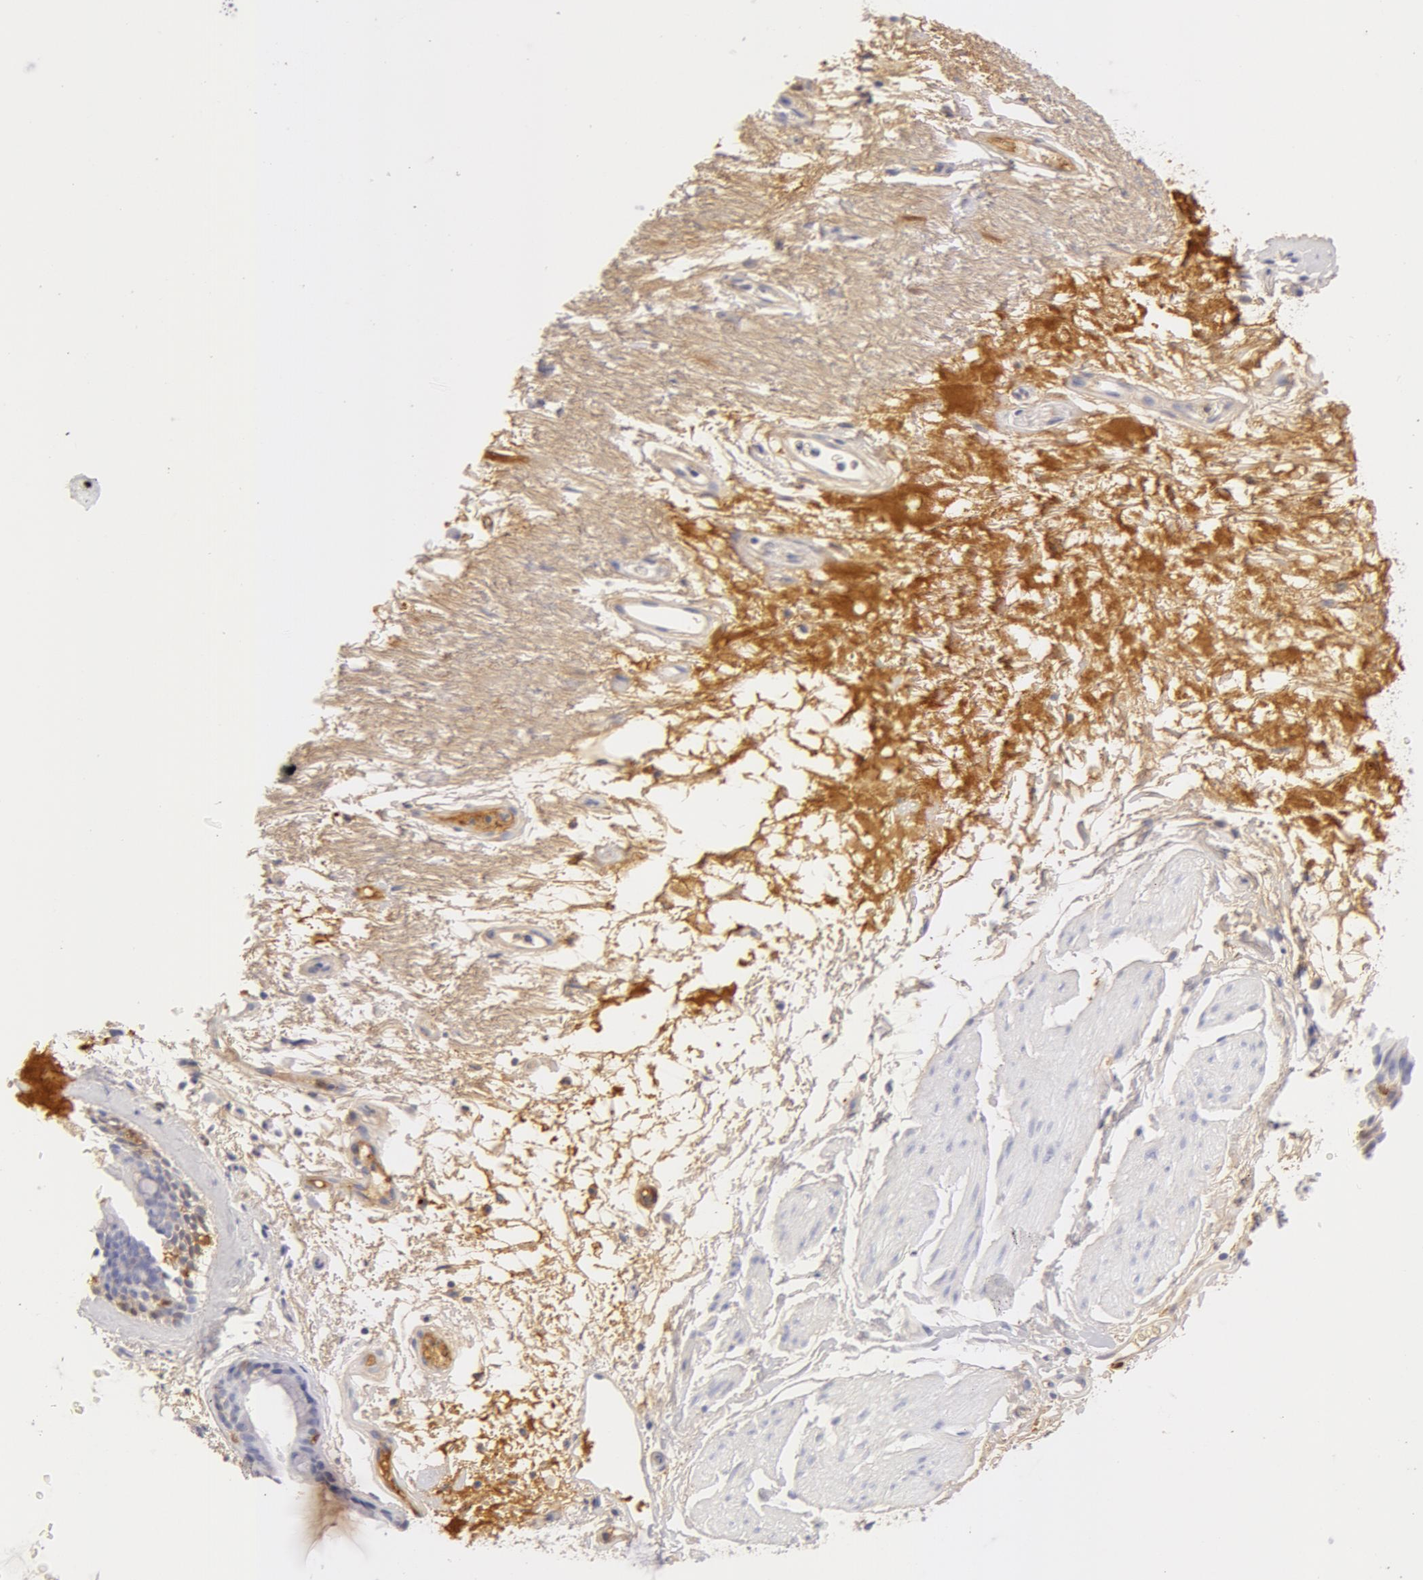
{"staining": {"intensity": "weak", "quantity": ">75%", "location": "cytoplasmic/membranous"}, "tissue": "bronchus", "cell_type": "Respiratory epithelial cells", "image_type": "normal", "snomed": [{"axis": "morphology", "description": "Normal tissue, NOS"}, {"axis": "topography", "description": "Cartilage tissue"}], "caption": "Immunohistochemical staining of normal human bronchus exhibits low levels of weak cytoplasmic/membranous staining in about >75% of respiratory epithelial cells.", "gene": "GC", "patient": {"sex": "female", "age": 63}}